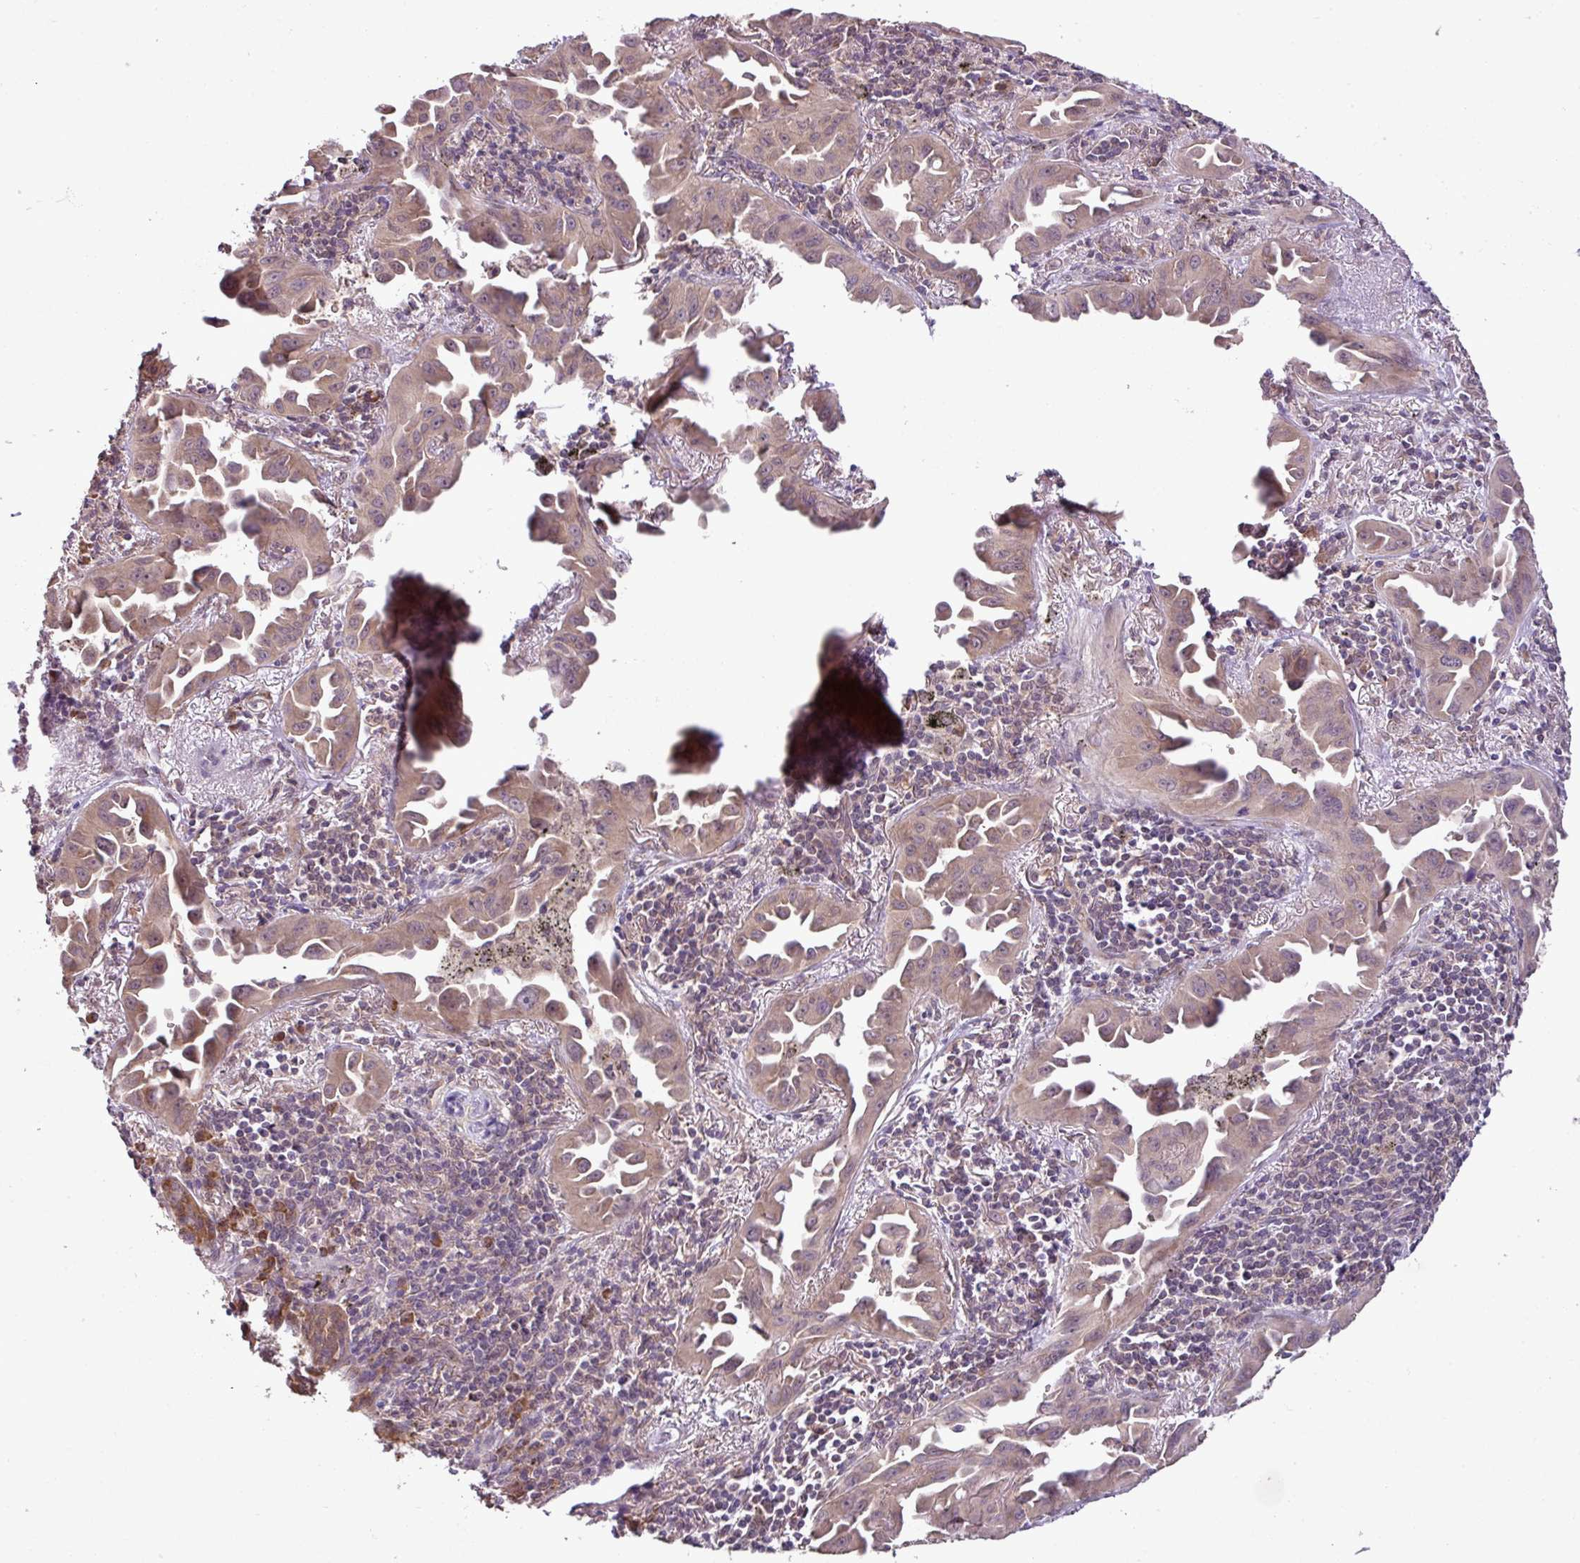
{"staining": {"intensity": "weak", "quantity": ">75%", "location": "cytoplasmic/membranous,nuclear"}, "tissue": "lung cancer", "cell_type": "Tumor cells", "image_type": "cancer", "snomed": [{"axis": "morphology", "description": "Adenocarcinoma, NOS"}, {"axis": "topography", "description": "Lung"}], "caption": "Protein staining of lung cancer tissue reveals weak cytoplasmic/membranous and nuclear staining in approximately >75% of tumor cells. (brown staining indicates protein expression, while blue staining denotes nuclei).", "gene": "DNAAF4", "patient": {"sex": "male", "age": 68}}